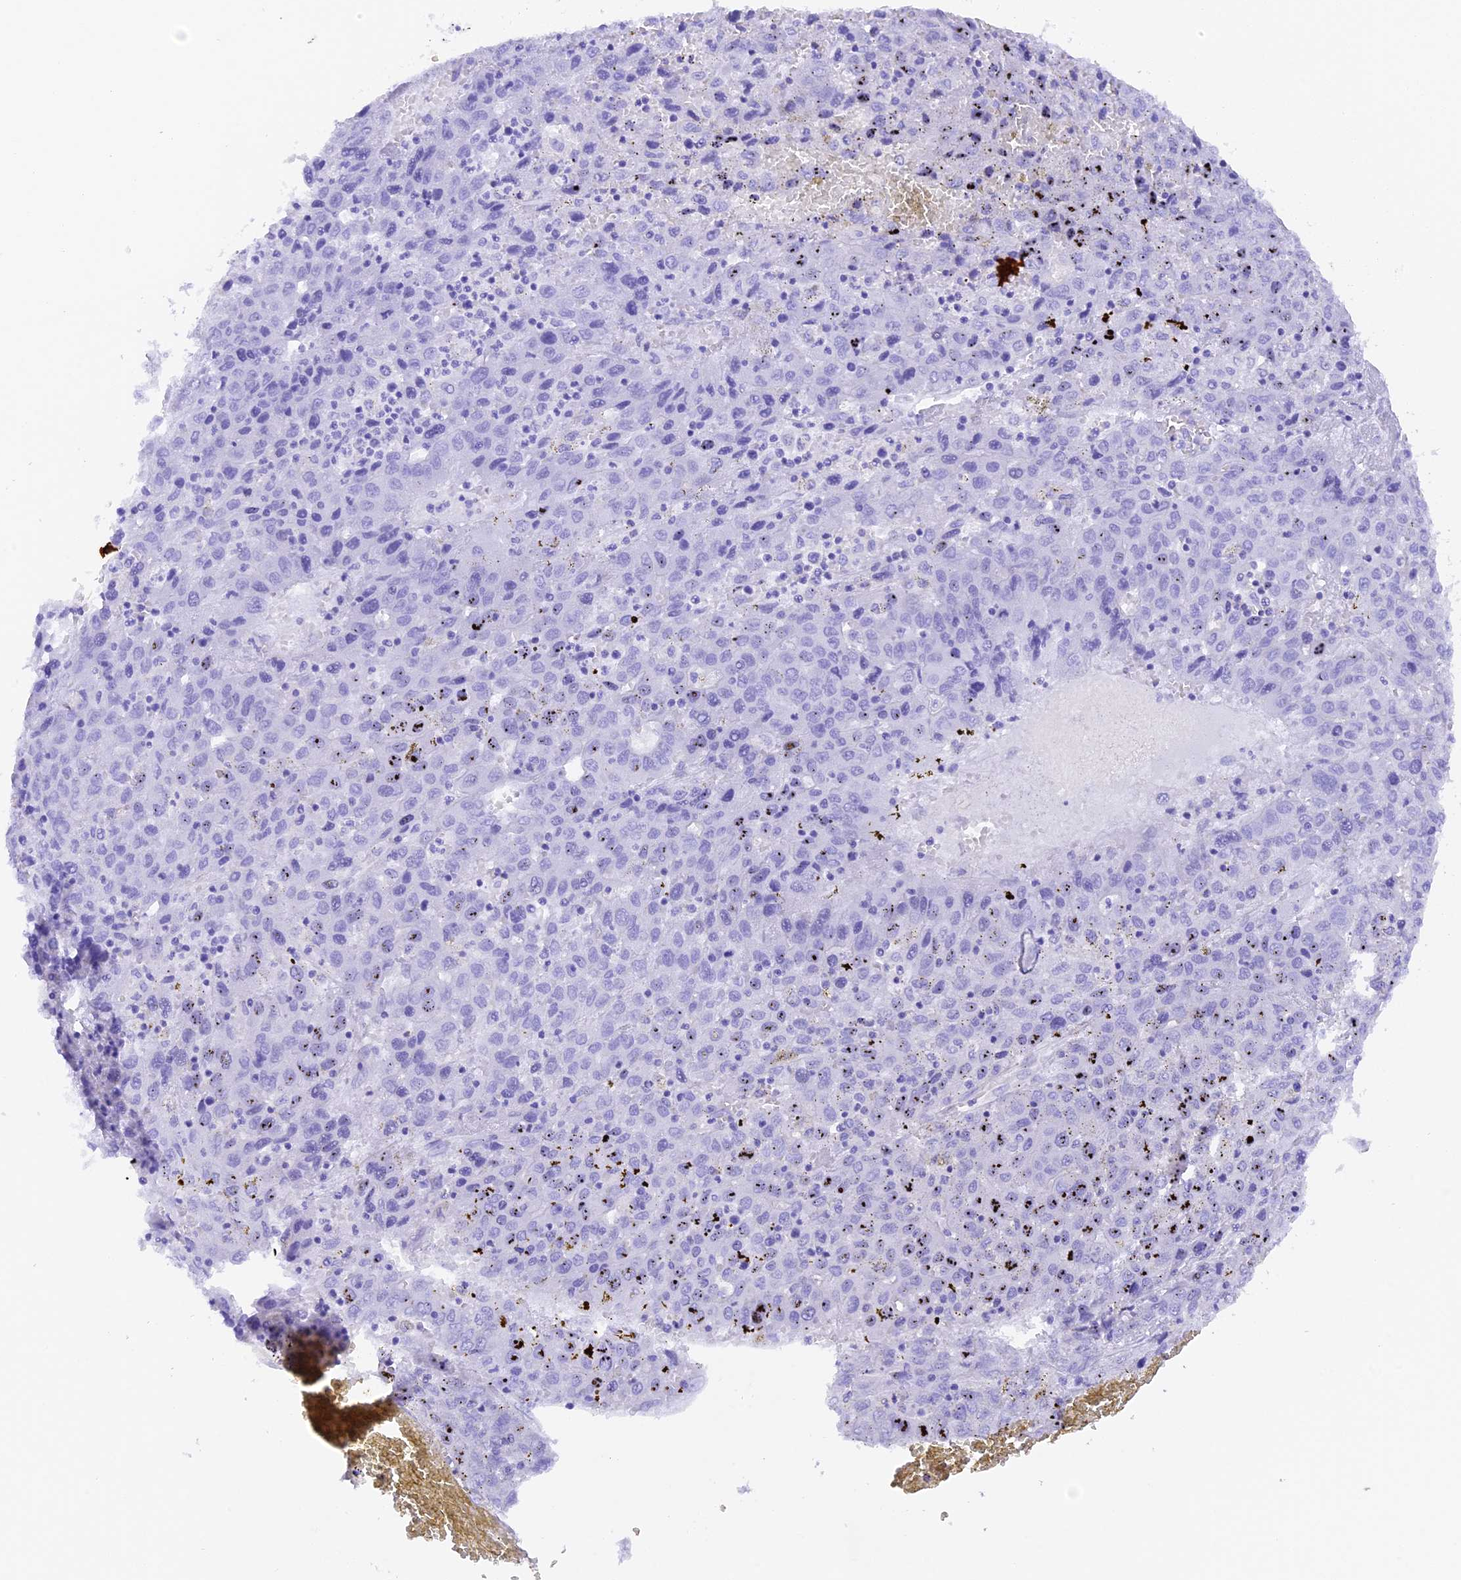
{"staining": {"intensity": "negative", "quantity": "none", "location": "none"}, "tissue": "liver cancer", "cell_type": "Tumor cells", "image_type": "cancer", "snomed": [{"axis": "morphology", "description": "Carcinoma, Hepatocellular, NOS"}, {"axis": "topography", "description": "Liver"}], "caption": "DAB immunohistochemical staining of liver hepatocellular carcinoma reveals no significant expression in tumor cells. (Brightfield microscopy of DAB (3,3'-diaminobenzidine) IHC at high magnification).", "gene": "FAM193A", "patient": {"sex": "female", "age": 53}}